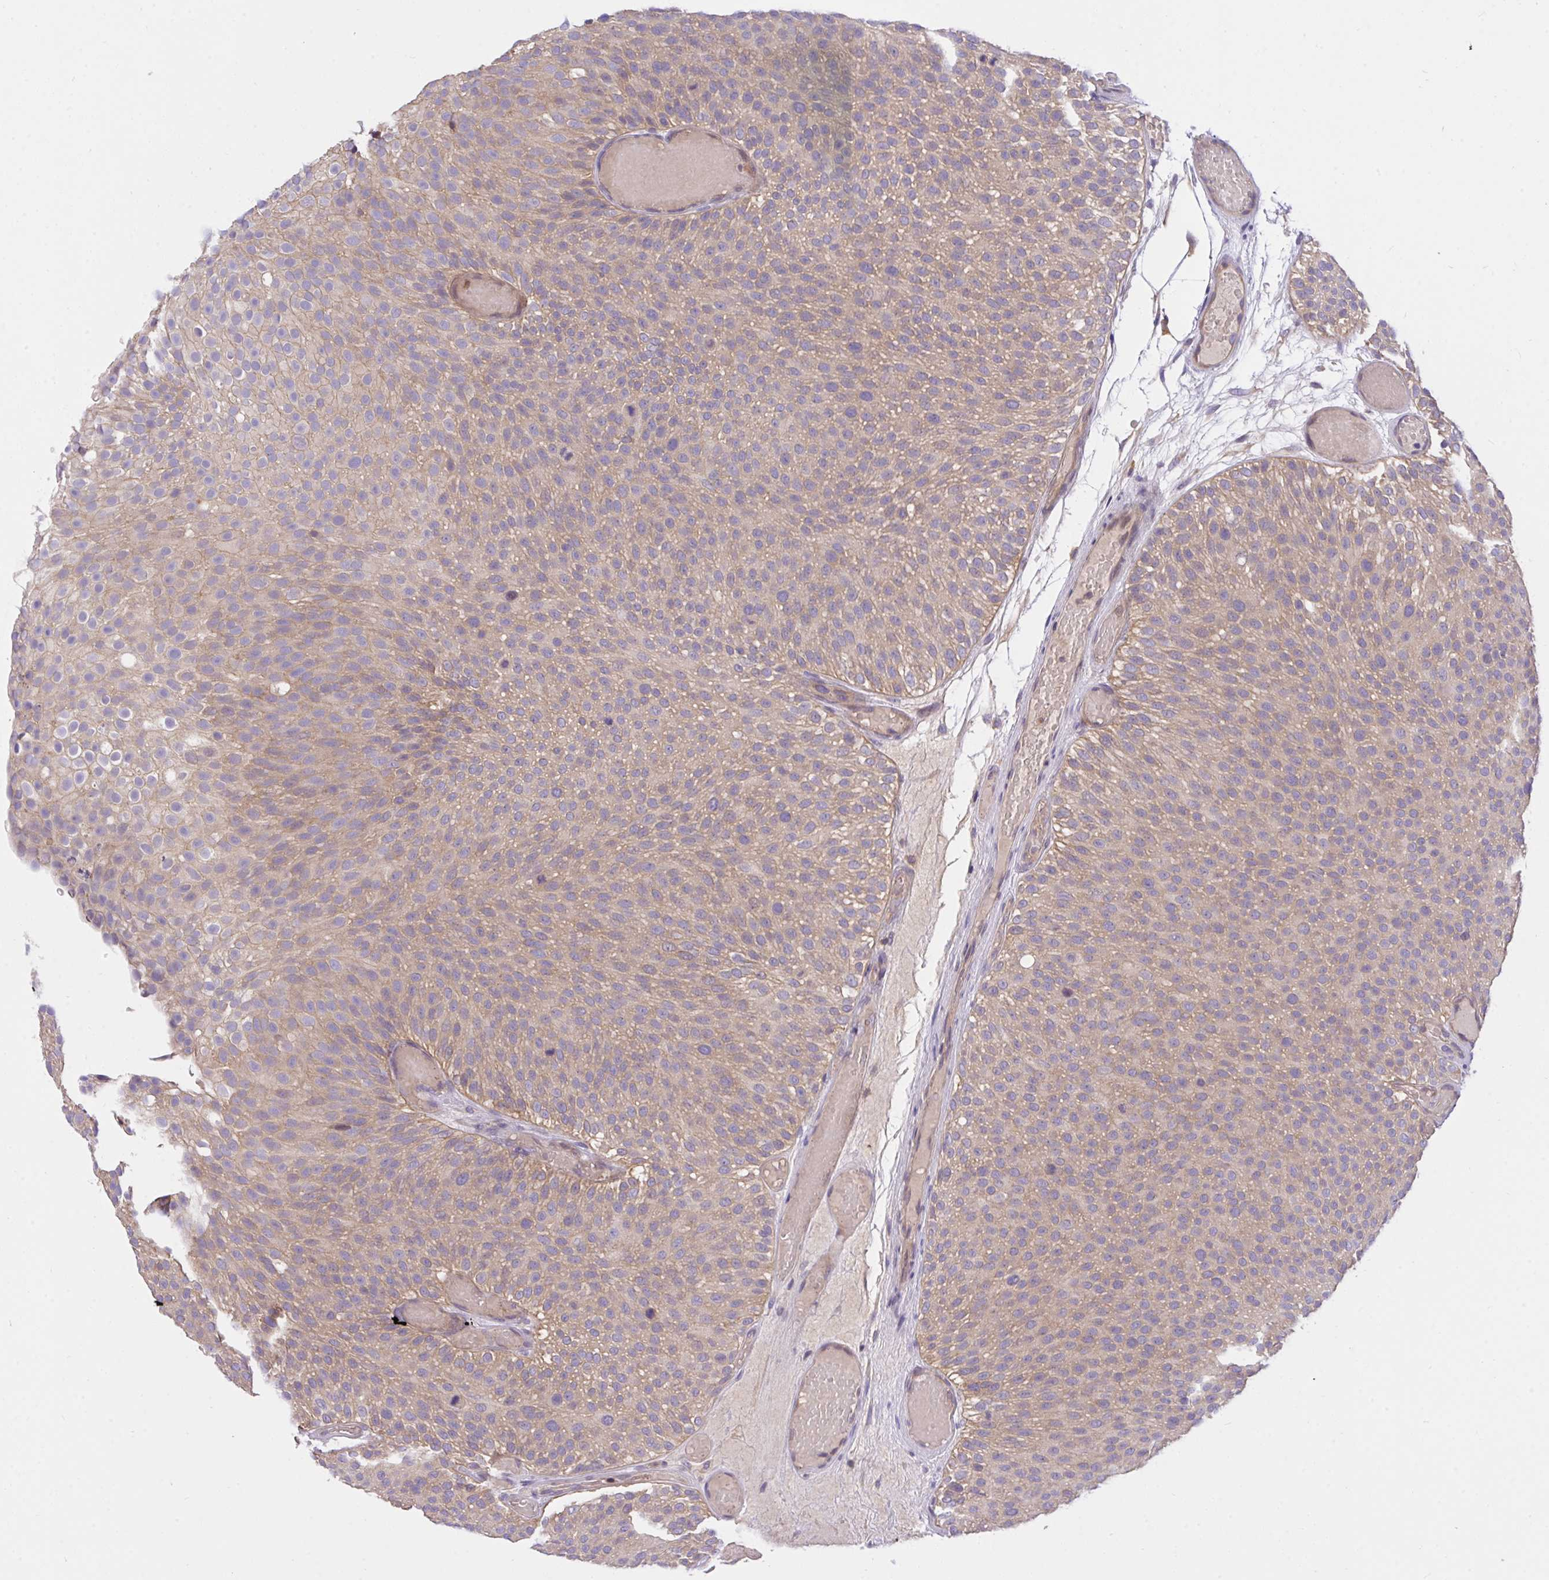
{"staining": {"intensity": "weak", "quantity": "25%-75%", "location": "cytoplasmic/membranous"}, "tissue": "urothelial cancer", "cell_type": "Tumor cells", "image_type": "cancer", "snomed": [{"axis": "morphology", "description": "Urothelial carcinoma, Low grade"}, {"axis": "topography", "description": "Urinary bladder"}], "caption": "About 25%-75% of tumor cells in human urothelial cancer display weak cytoplasmic/membranous protein staining as visualized by brown immunohistochemical staining.", "gene": "TLN2", "patient": {"sex": "male", "age": 78}}